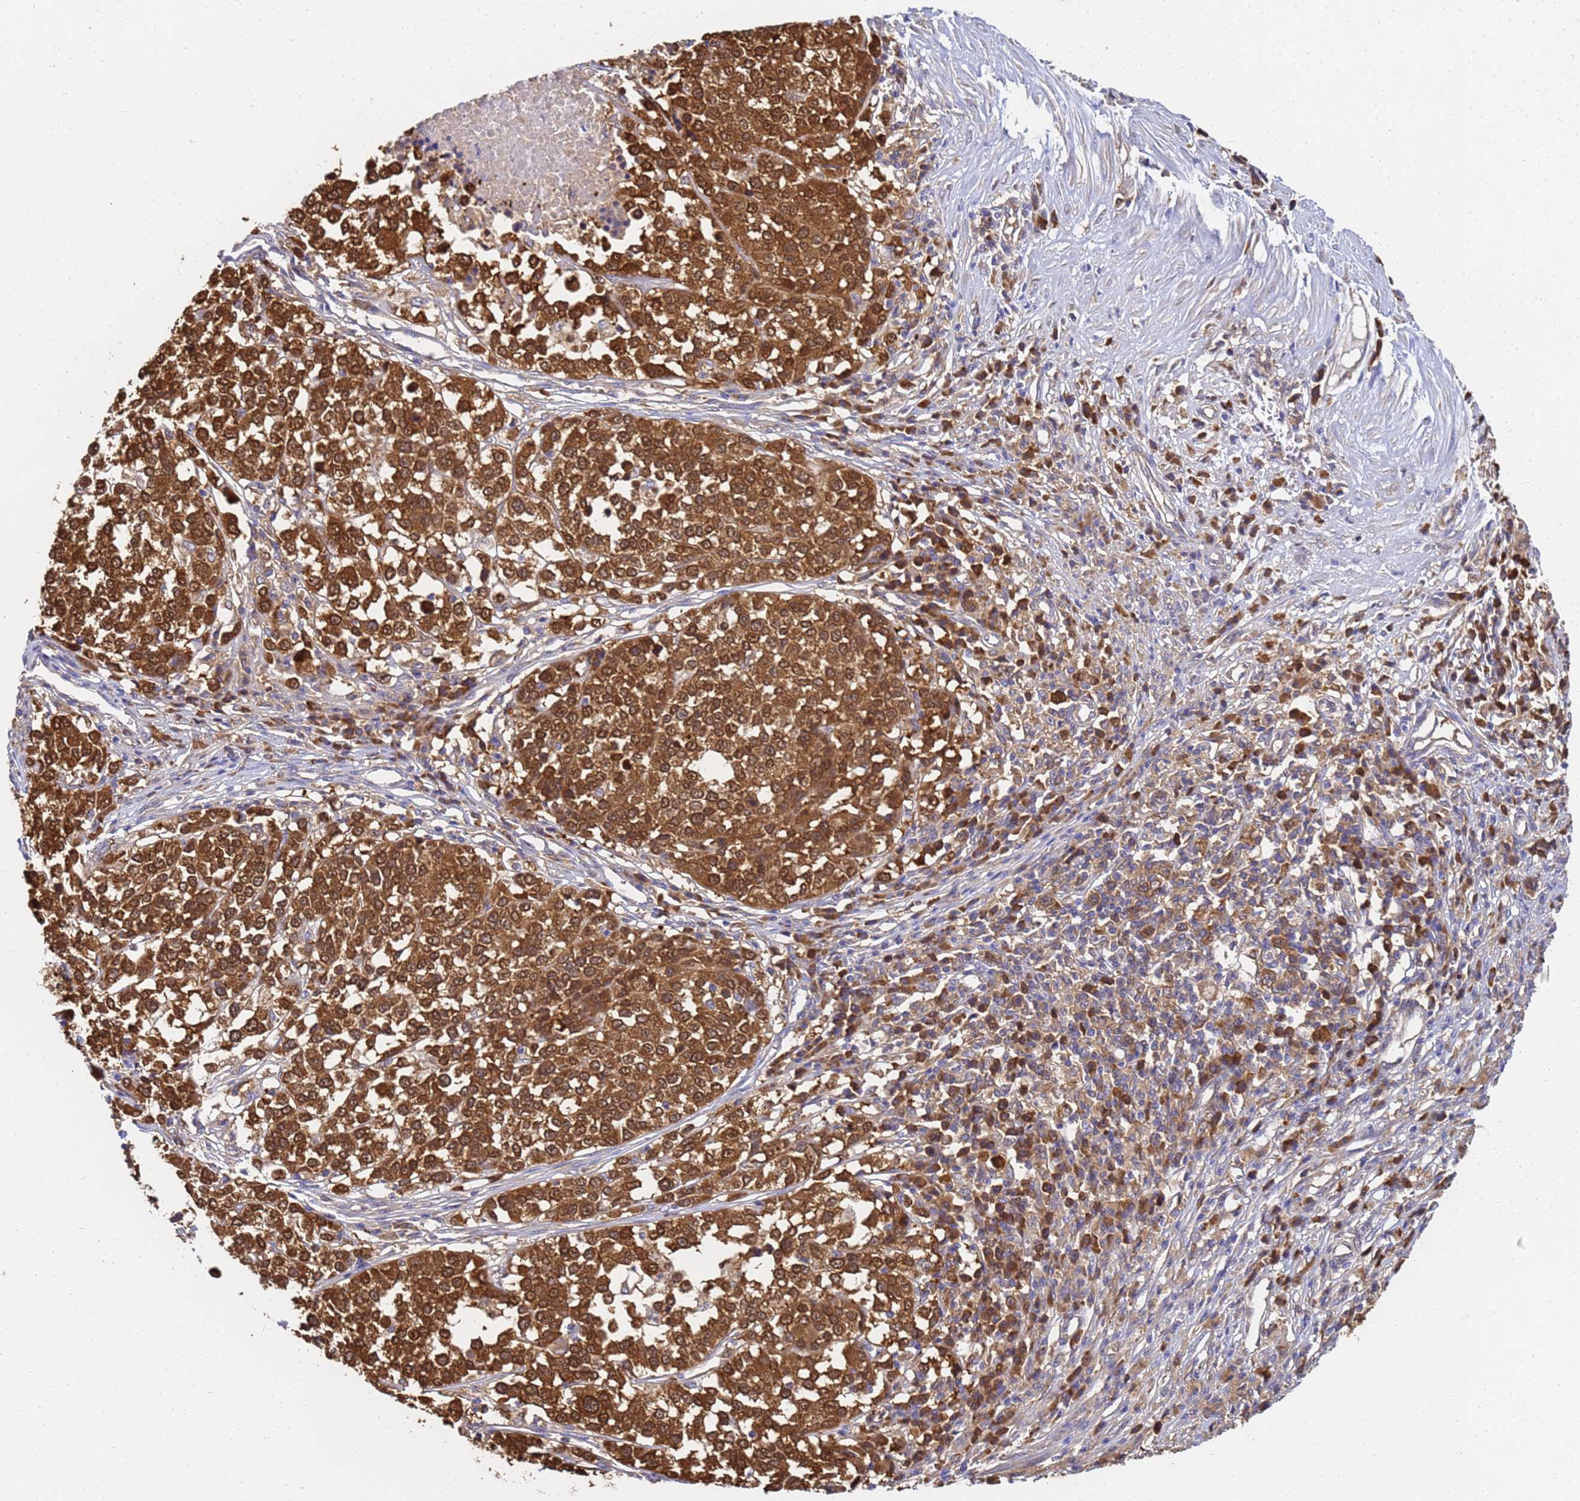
{"staining": {"intensity": "moderate", "quantity": ">75%", "location": "cytoplasmic/membranous"}, "tissue": "melanoma", "cell_type": "Tumor cells", "image_type": "cancer", "snomed": [{"axis": "morphology", "description": "Malignant melanoma, Metastatic site"}, {"axis": "topography", "description": "Lymph node"}], "caption": "Human malignant melanoma (metastatic site) stained for a protein (brown) reveals moderate cytoplasmic/membranous positive expression in approximately >75% of tumor cells.", "gene": "NME1-NME2", "patient": {"sex": "male", "age": 44}}